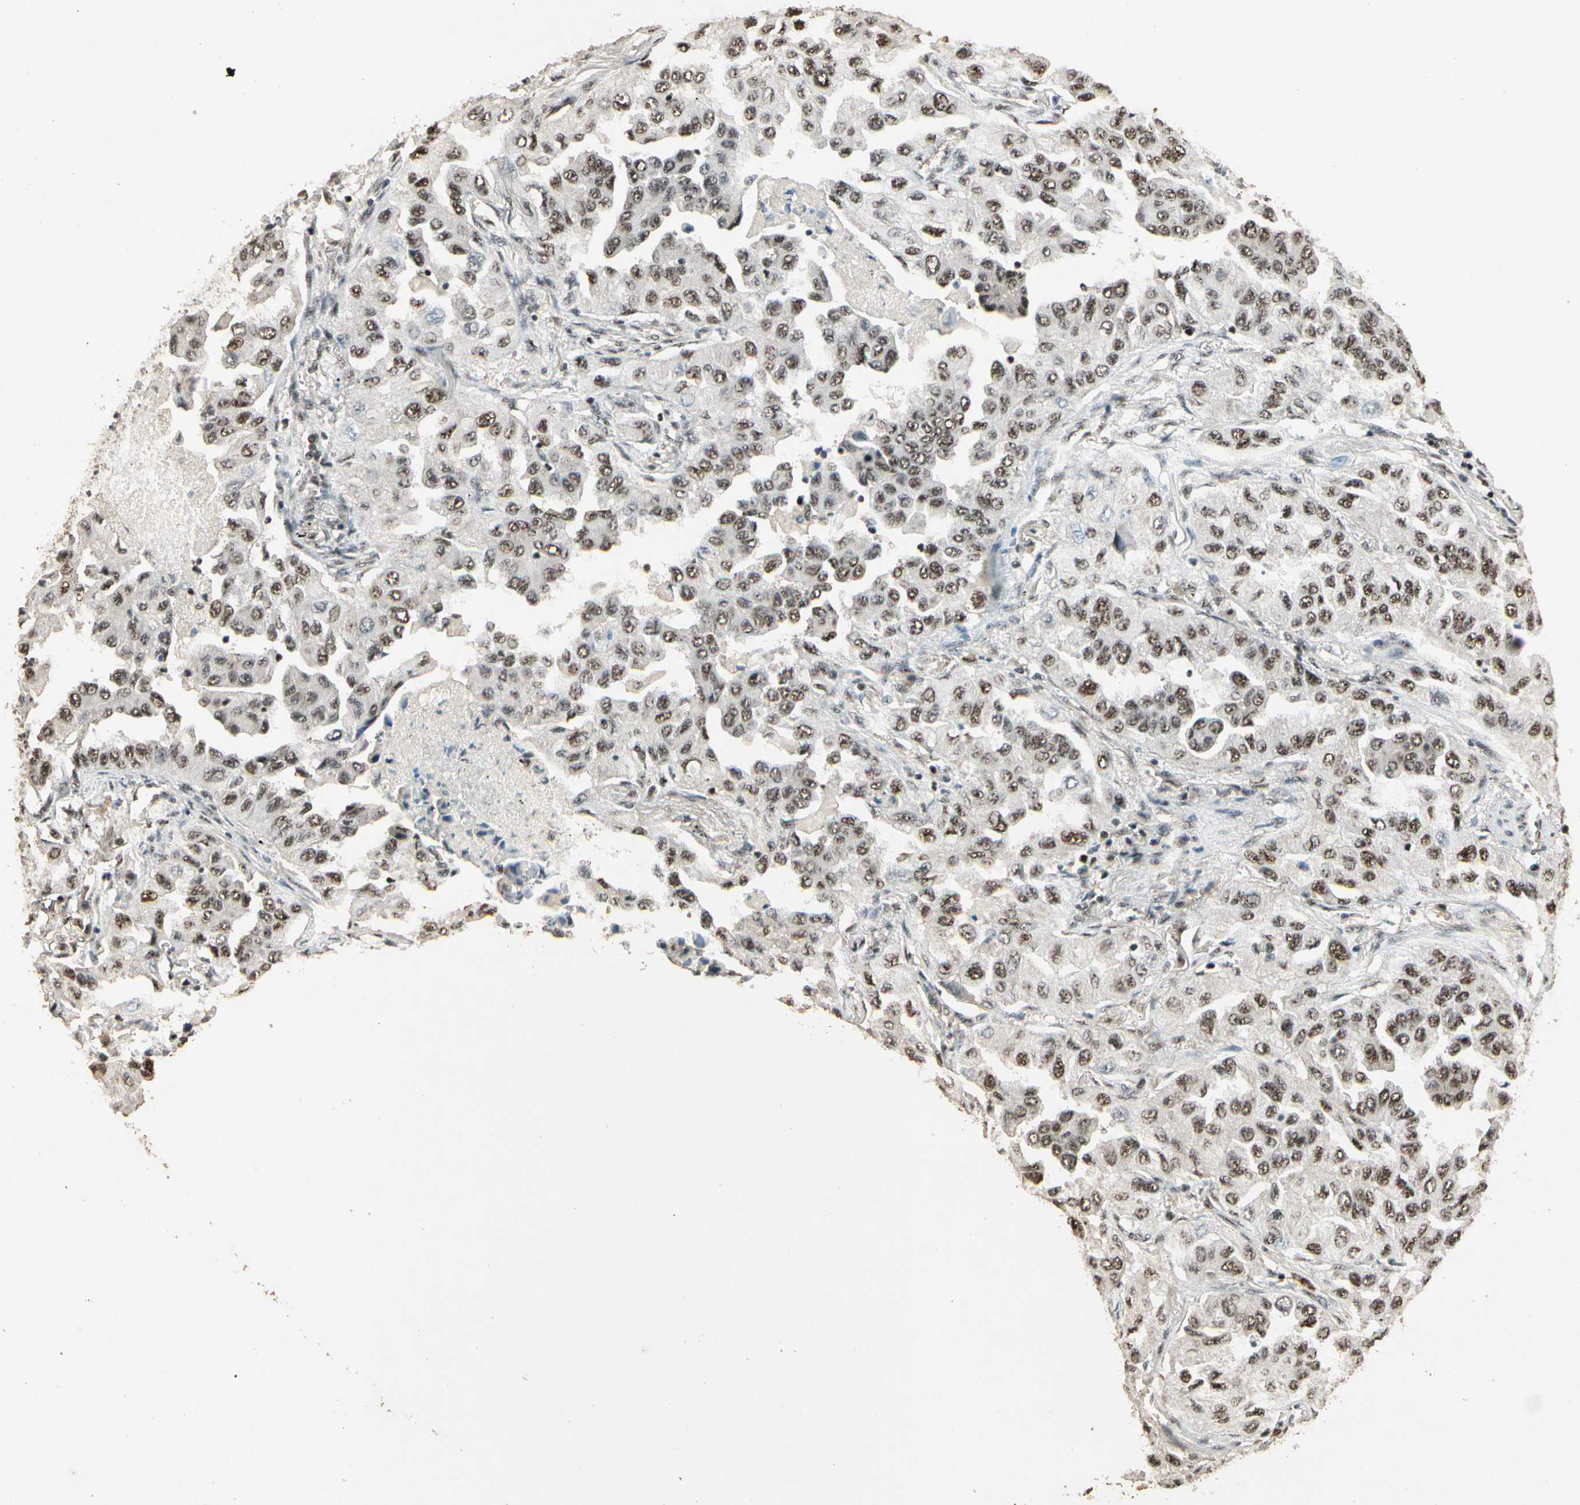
{"staining": {"intensity": "moderate", "quantity": ">75%", "location": "nuclear"}, "tissue": "lung cancer", "cell_type": "Tumor cells", "image_type": "cancer", "snomed": [{"axis": "morphology", "description": "Adenocarcinoma, NOS"}, {"axis": "topography", "description": "Lung"}], "caption": "DAB (3,3'-diaminobenzidine) immunohistochemical staining of lung cancer (adenocarcinoma) demonstrates moderate nuclear protein staining in about >75% of tumor cells.", "gene": "RBM25", "patient": {"sex": "female", "age": 65}}